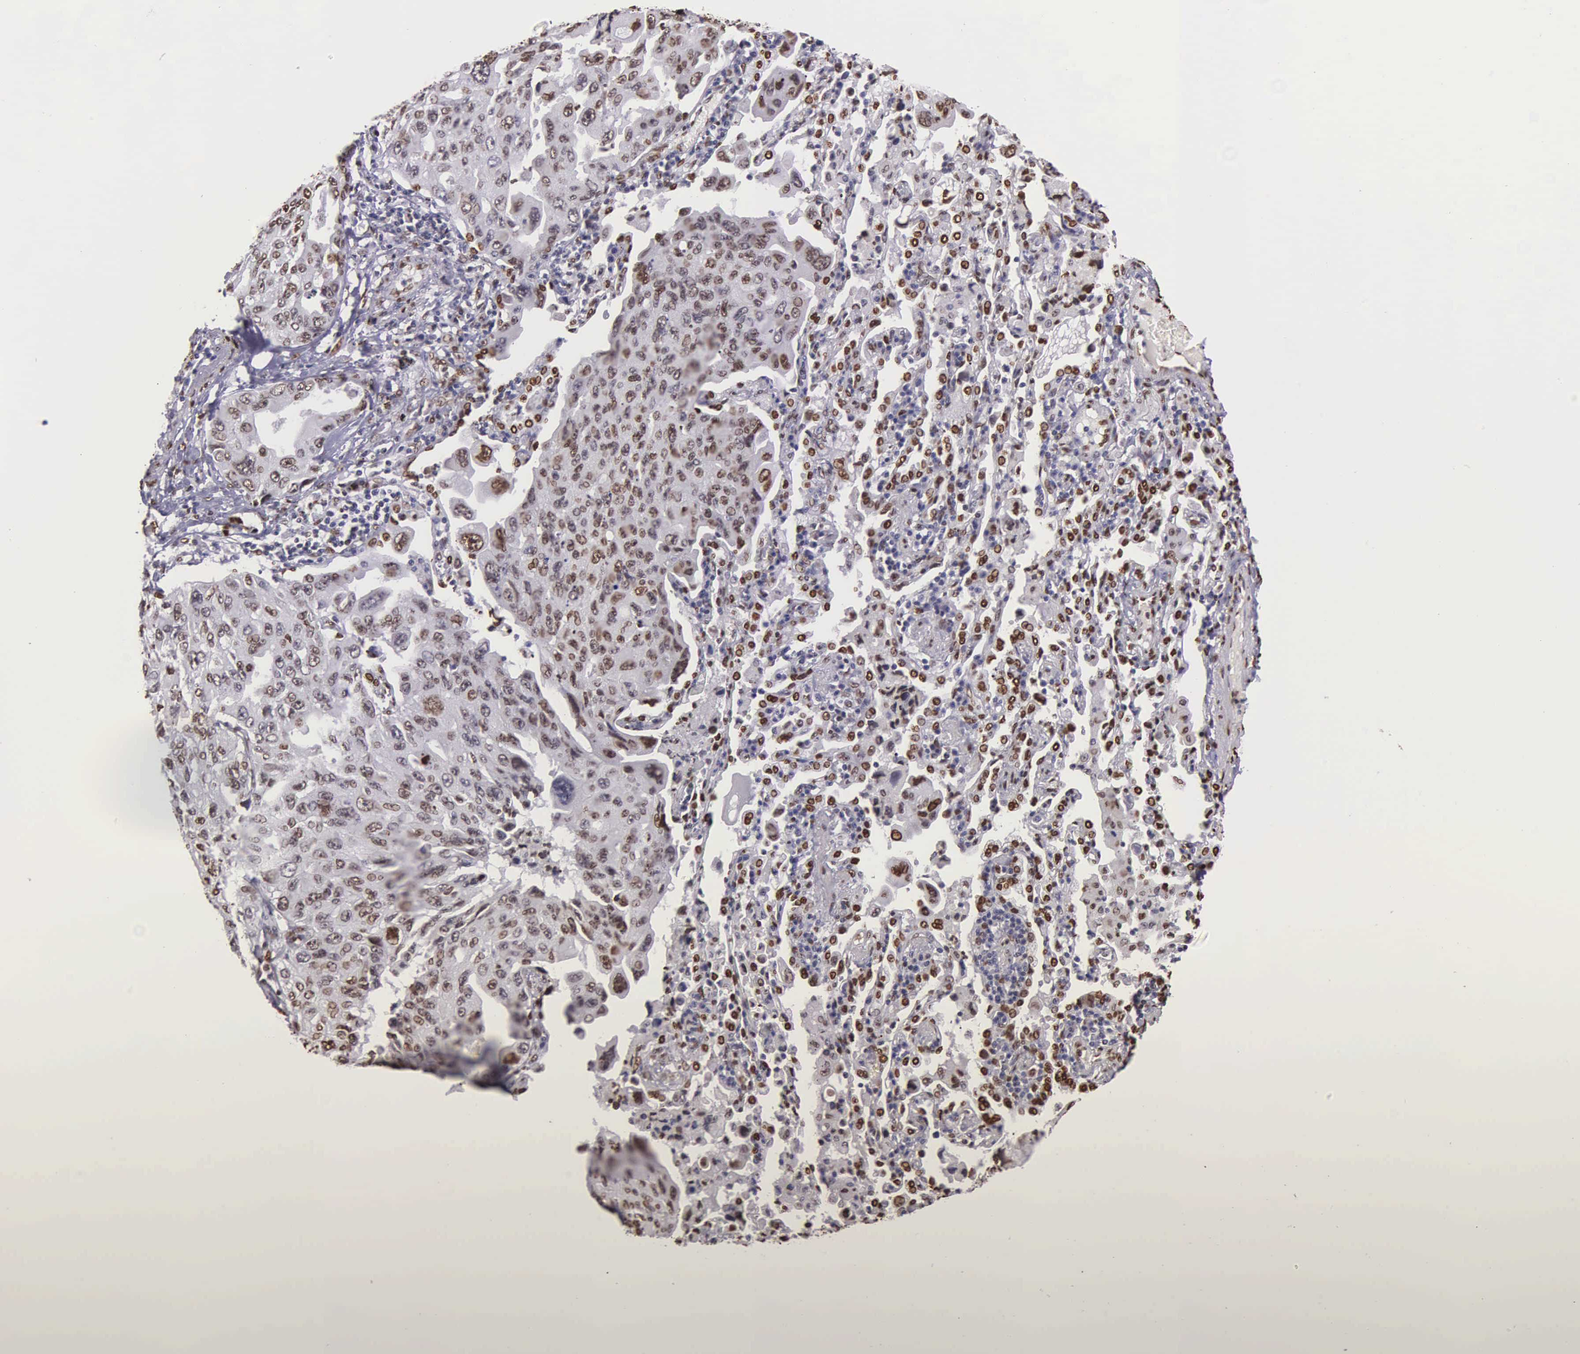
{"staining": {"intensity": "moderate", "quantity": ">75%", "location": "nuclear"}, "tissue": "lung cancer", "cell_type": "Tumor cells", "image_type": "cancer", "snomed": [{"axis": "morphology", "description": "Adenocarcinoma, NOS"}, {"axis": "topography", "description": "Lung"}], "caption": "Lung adenocarcinoma was stained to show a protein in brown. There is medium levels of moderate nuclear positivity in about >75% of tumor cells.", "gene": "H1-0", "patient": {"sex": "male", "age": 64}}